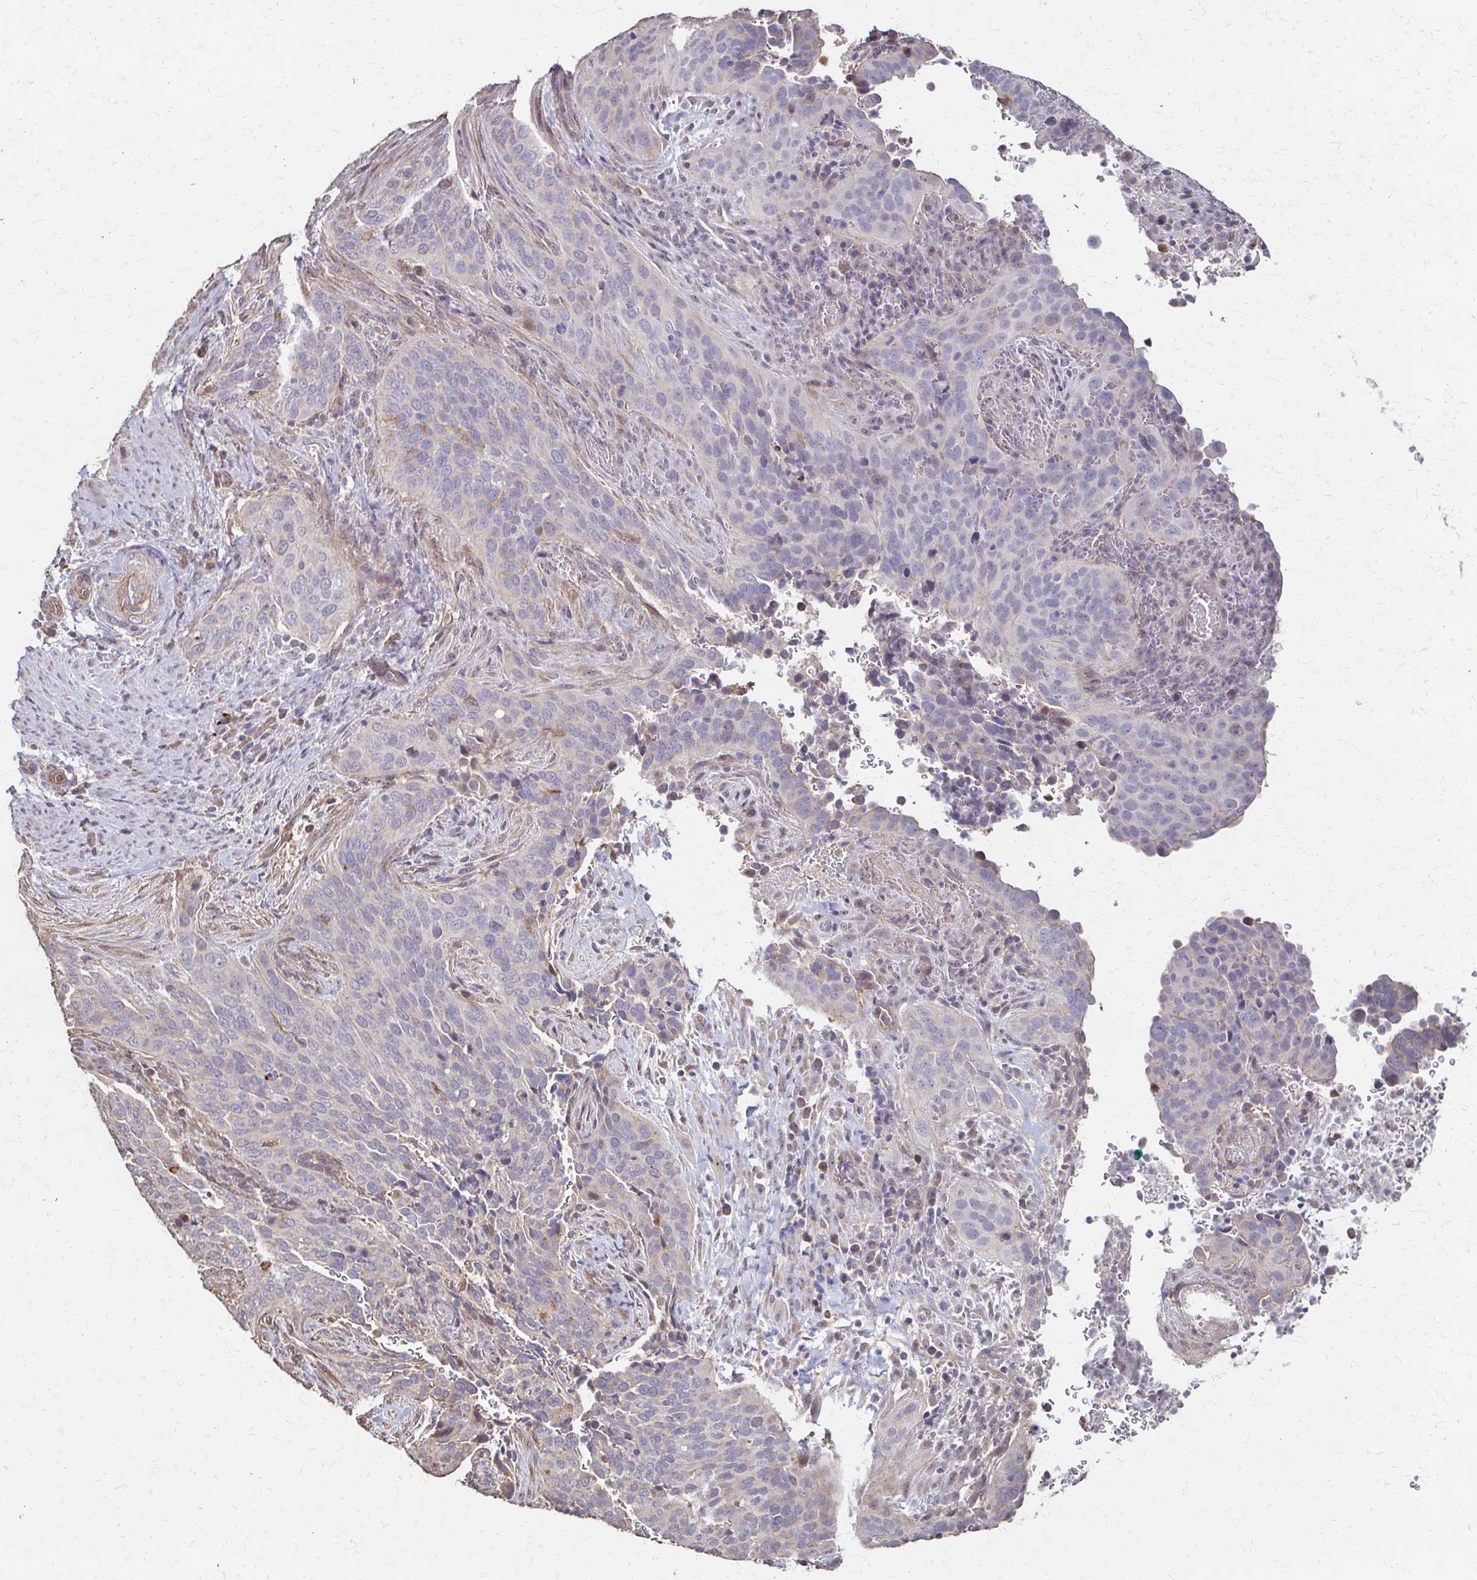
{"staining": {"intensity": "negative", "quantity": "none", "location": "none"}, "tissue": "cervical cancer", "cell_type": "Tumor cells", "image_type": "cancer", "snomed": [{"axis": "morphology", "description": "Squamous cell carcinoma, NOS"}, {"axis": "topography", "description": "Cervix"}], "caption": "Immunohistochemistry histopathology image of squamous cell carcinoma (cervical) stained for a protein (brown), which reveals no positivity in tumor cells.", "gene": "IL18BP", "patient": {"sex": "female", "age": 38}}